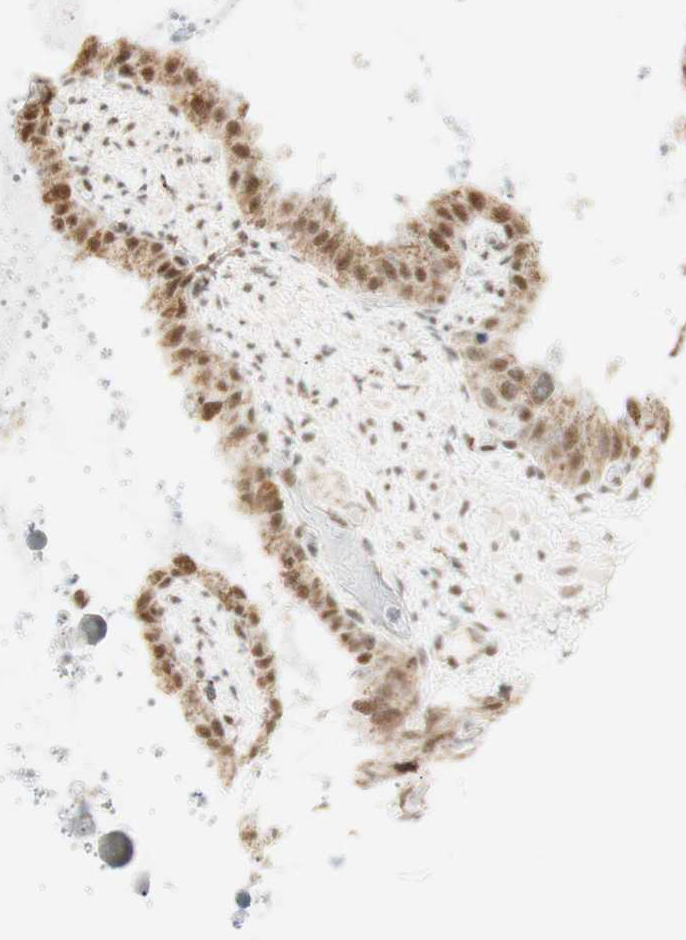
{"staining": {"intensity": "moderate", "quantity": ">75%", "location": "nuclear"}, "tissue": "seminal vesicle", "cell_type": "Glandular cells", "image_type": "normal", "snomed": [{"axis": "morphology", "description": "Normal tissue, NOS"}, {"axis": "topography", "description": "Seminal veicle"}], "caption": "Immunohistochemical staining of unremarkable human seminal vesicle reveals medium levels of moderate nuclear expression in about >75% of glandular cells. (DAB (3,3'-diaminobenzidine) IHC, brown staining for protein, blue staining for nuclei).", "gene": "ZNF782", "patient": {"sex": "male", "age": 68}}